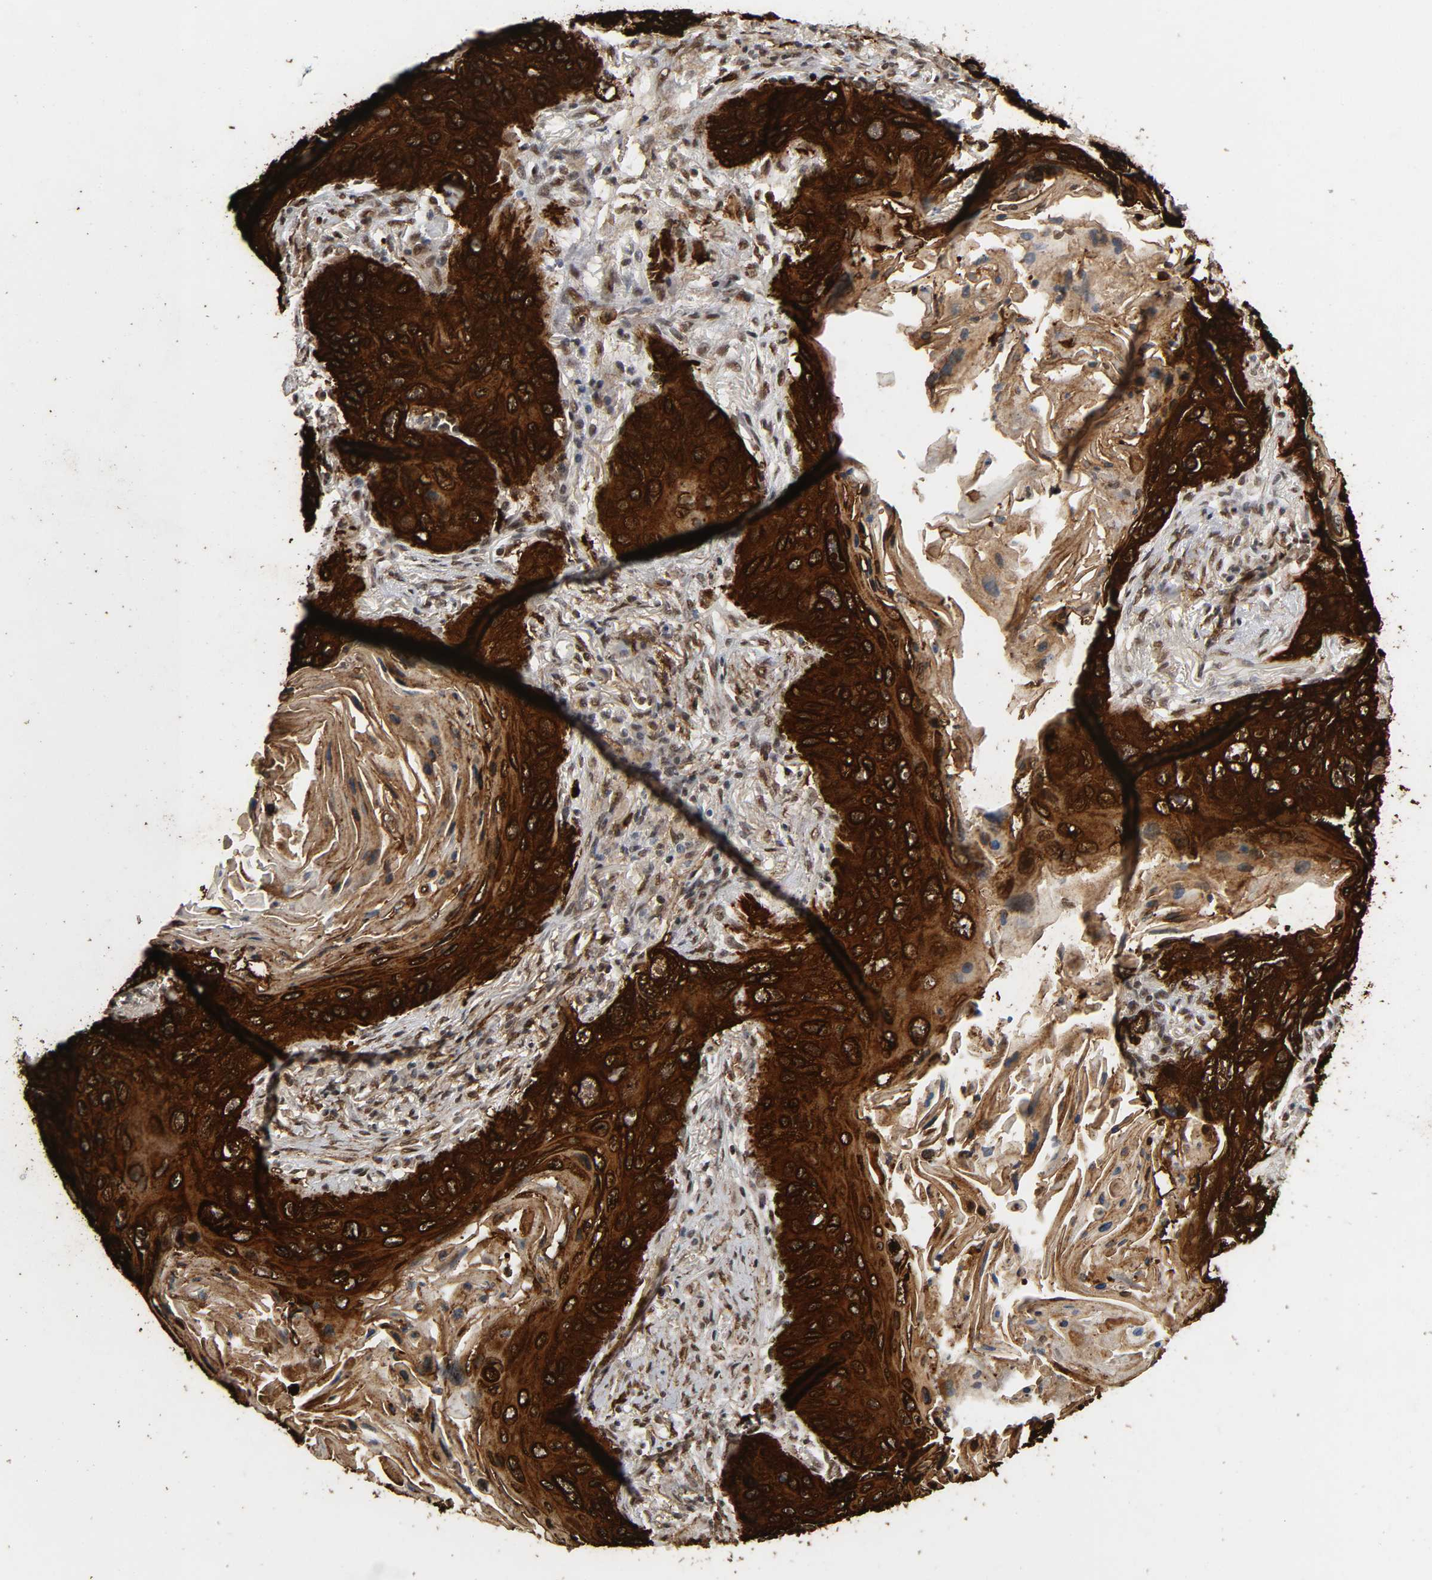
{"staining": {"intensity": "strong", "quantity": ">75%", "location": "cytoplasmic/membranous"}, "tissue": "lung cancer", "cell_type": "Tumor cells", "image_type": "cancer", "snomed": [{"axis": "morphology", "description": "Squamous cell carcinoma, NOS"}, {"axis": "topography", "description": "Lung"}], "caption": "The histopathology image reveals immunohistochemical staining of lung cancer (squamous cell carcinoma). There is strong cytoplasmic/membranous staining is present in about >75% of tumor cells.", "gene": "AHNAK2", "patient": {"sex": "female", "age": 67}}